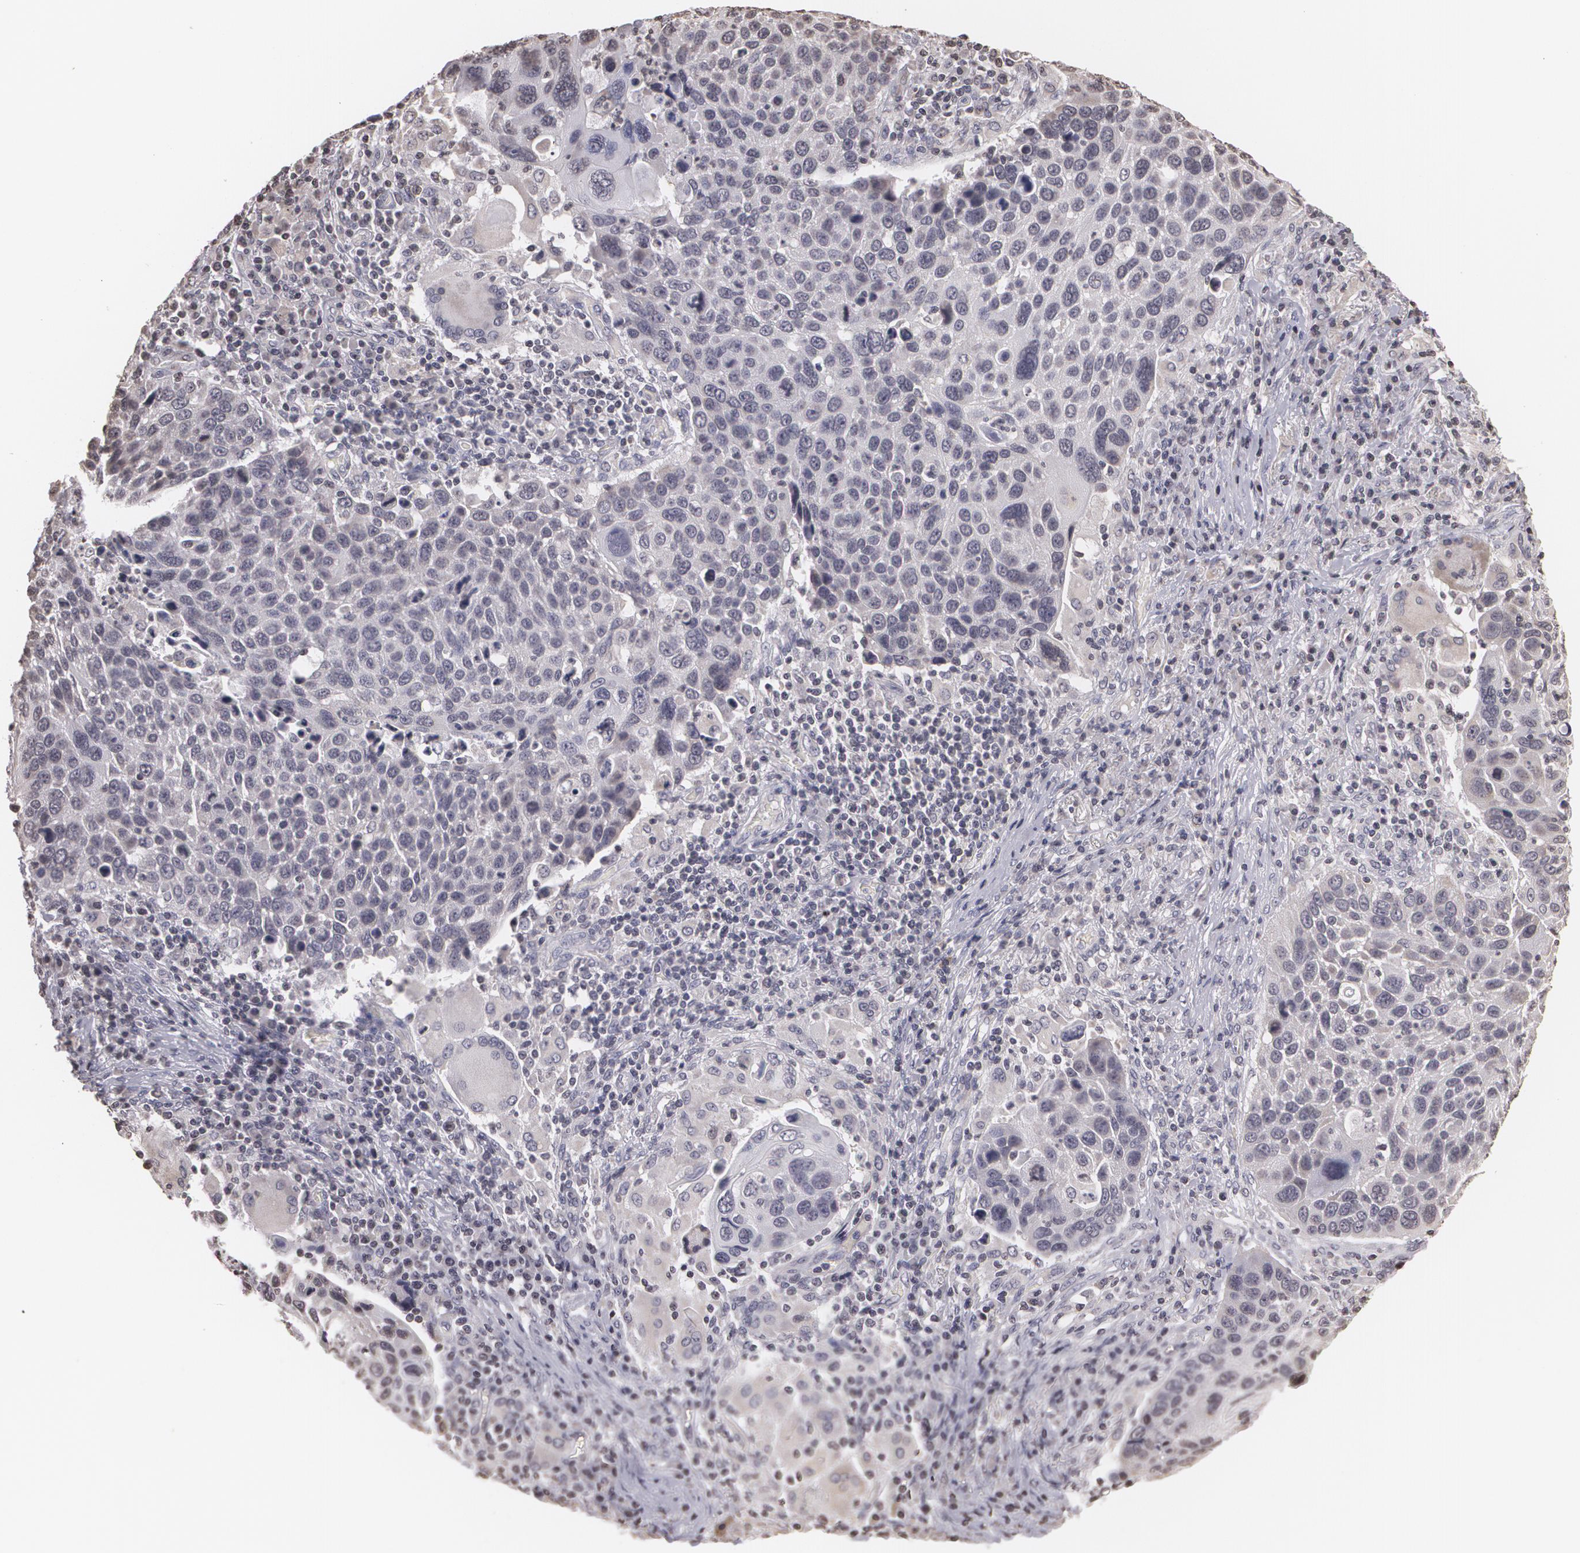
{"staining": {"intensity": "negative", "quantity": "none", "location": "none"}, "tissue": "lung cancer", "cell_type": "Tumor cells", "image_type": "cancer", "snomed": [{"axis": "morphology", "description": "Squamous cell carcinoma, NOS"}, {"axis": "topography", "description": "Lung"}], "caption": "Immunohistochemistry of human lung squamous cell carcinoma demonstrates no expression in tumor cells.", "gene": "THRB", "patient": {"sex": "male", "age": 68}}